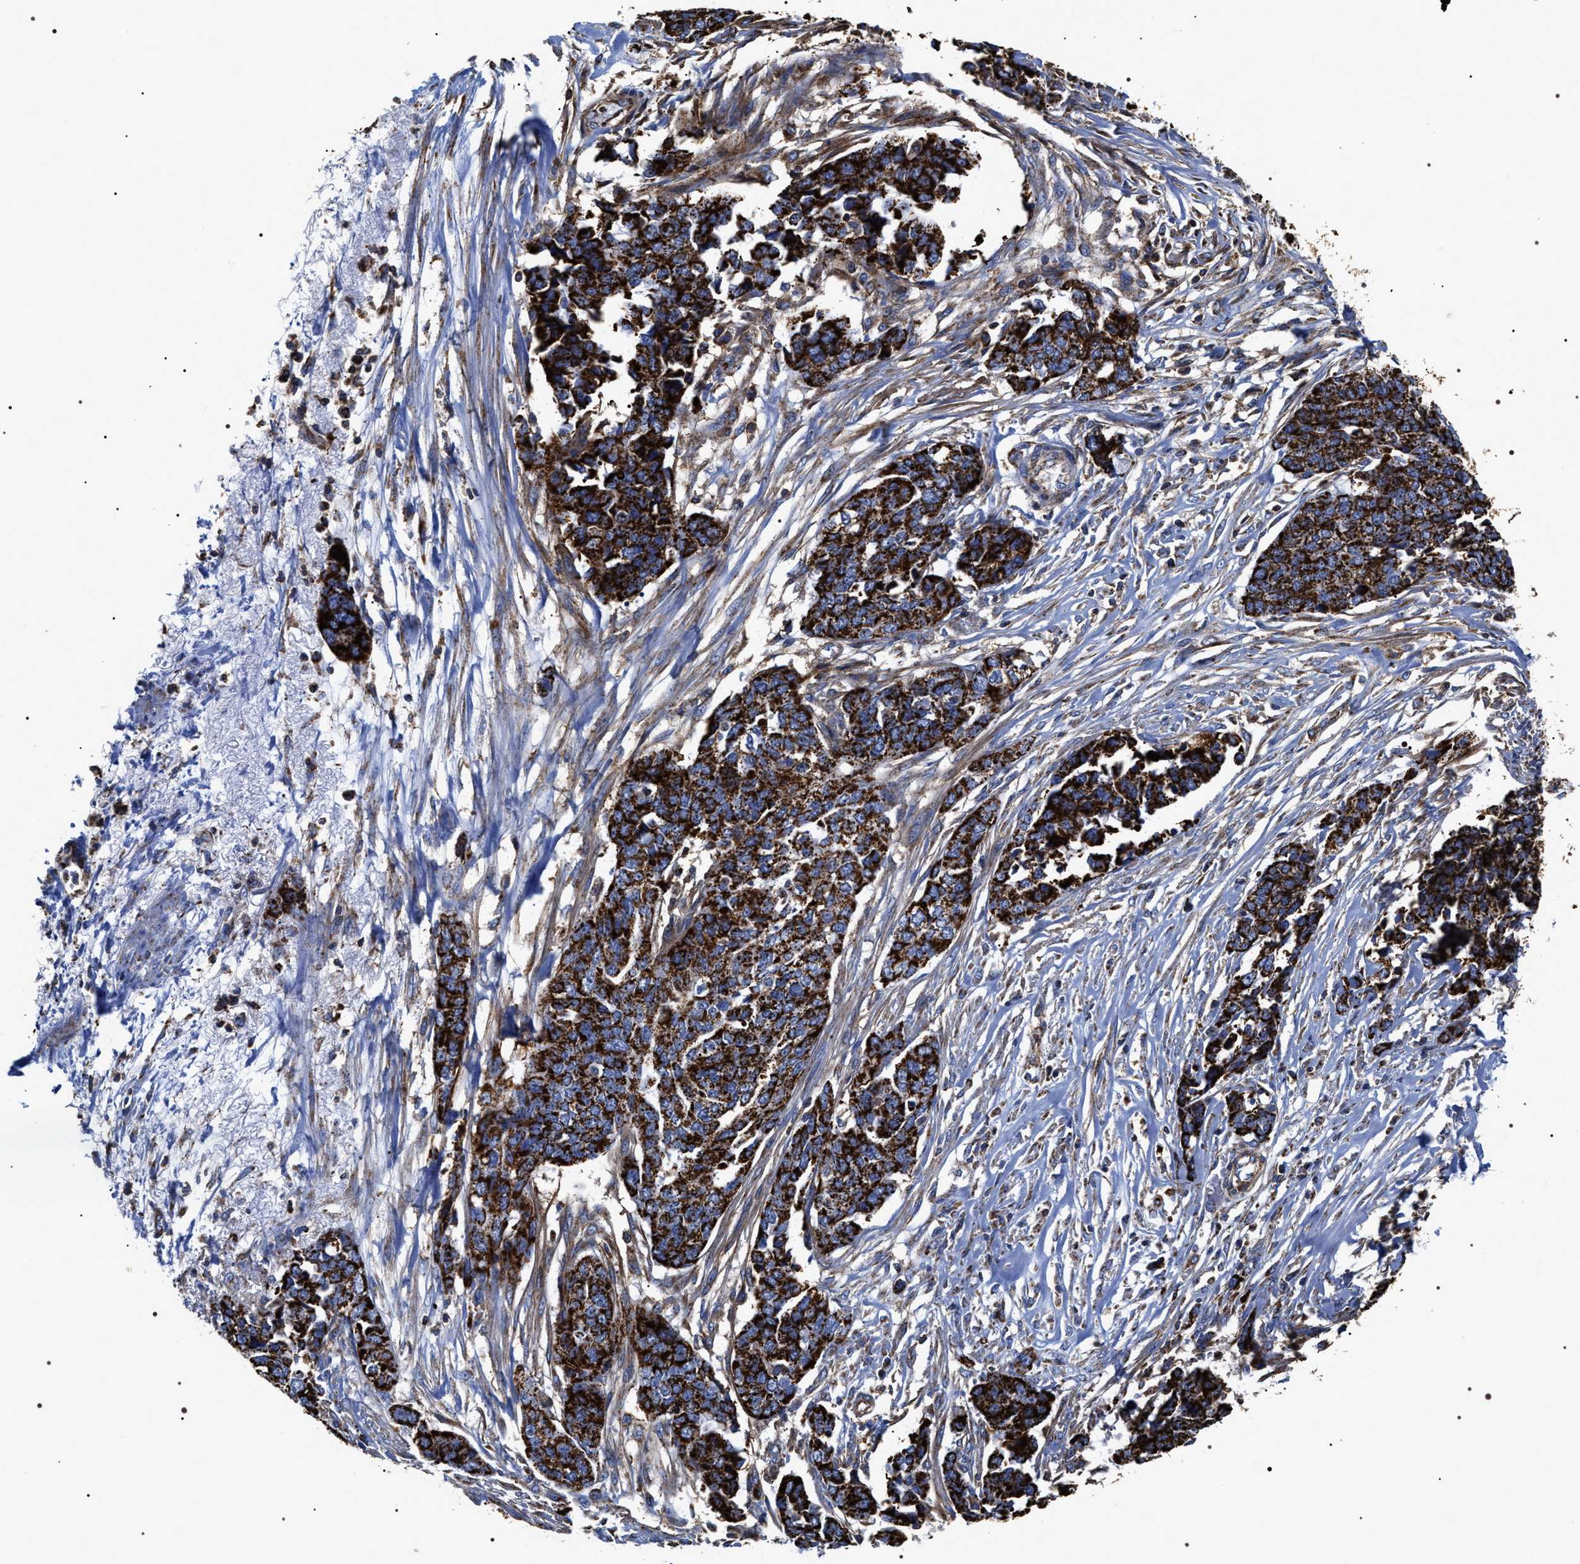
{"staining": {"intensity": "strong", "quantity": ">75%", "location": "cytoplasmic/membranous"}, "tissue": "ovarian cancer", "cell_type": "Tumor cells", "image_type": "cancer", "snomed": [{"axis": "morphology", "description": "Cystadenocarcinoma, serous, NOS"}, {"axis": "topography", "description": "Ovary"}], "caption": "This photomicrograph exhibits IHC staining of human ovarian cancer, with high strong cytoplasmic/membranous staining in about >75% of tumor cells.", "gene": "COG5", "patient": {"sex": "female", "age": 44}}